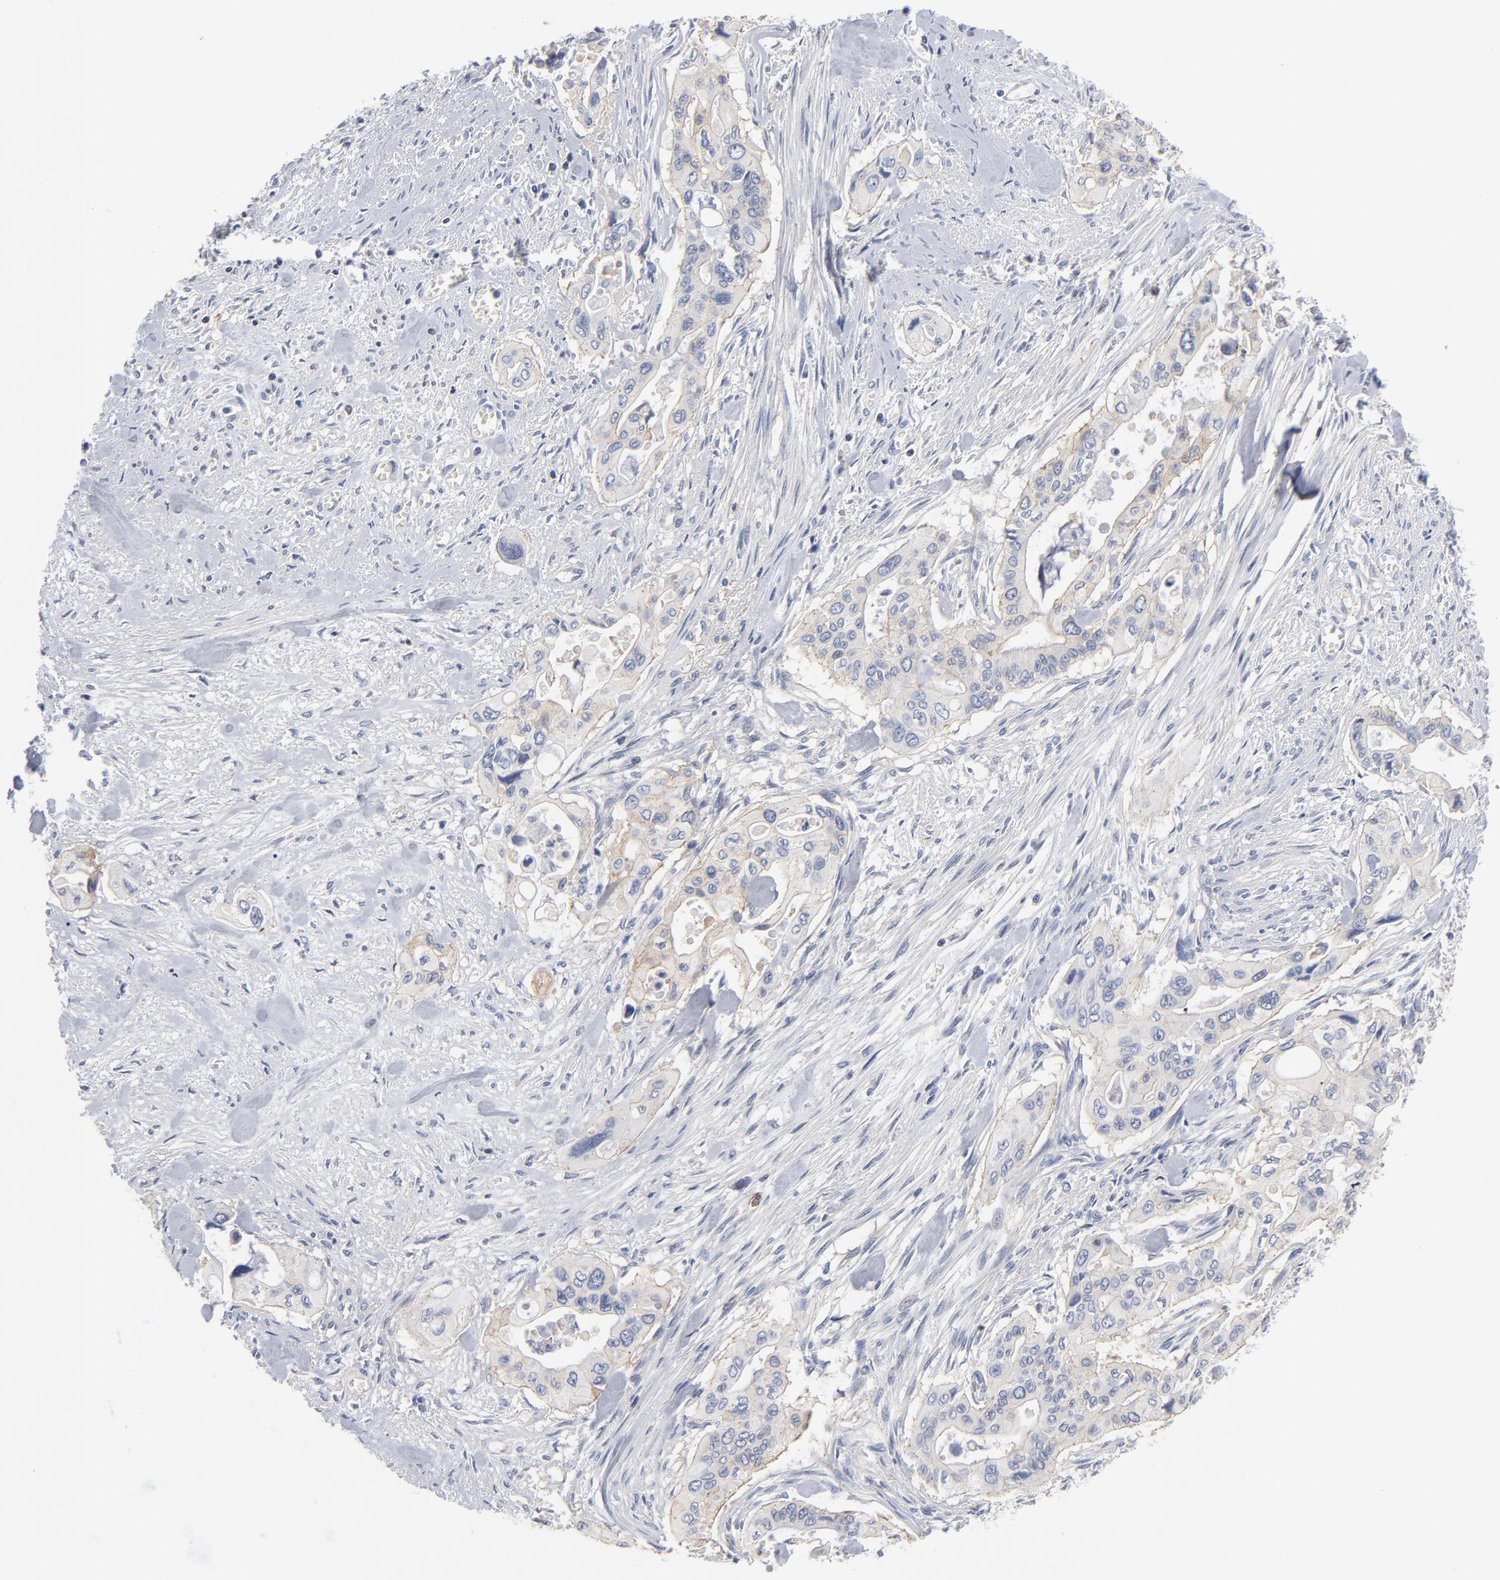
{"staining": {"intensity": "weak", "quantity": "25%-75%", "location": "cytoplasmic/membranous"}, "tissue": "pancreatic cancer", "cell_type": "Tumor cells", "image_type": "cancer", "snomed": [{"axis": "morphology", "description": "Adenocarcinoma, NOS"}, {"axis": "topography", "description": "Pancreas"}], "caption": "Protein staining reveals weak cytoplasmic/membranous positivity in approximately 25%-75% of tumor cells in adenocarcinoma (pancreatic).", "gene": "PDLIM2", "patient": {"sex": "male", "age": 77}}